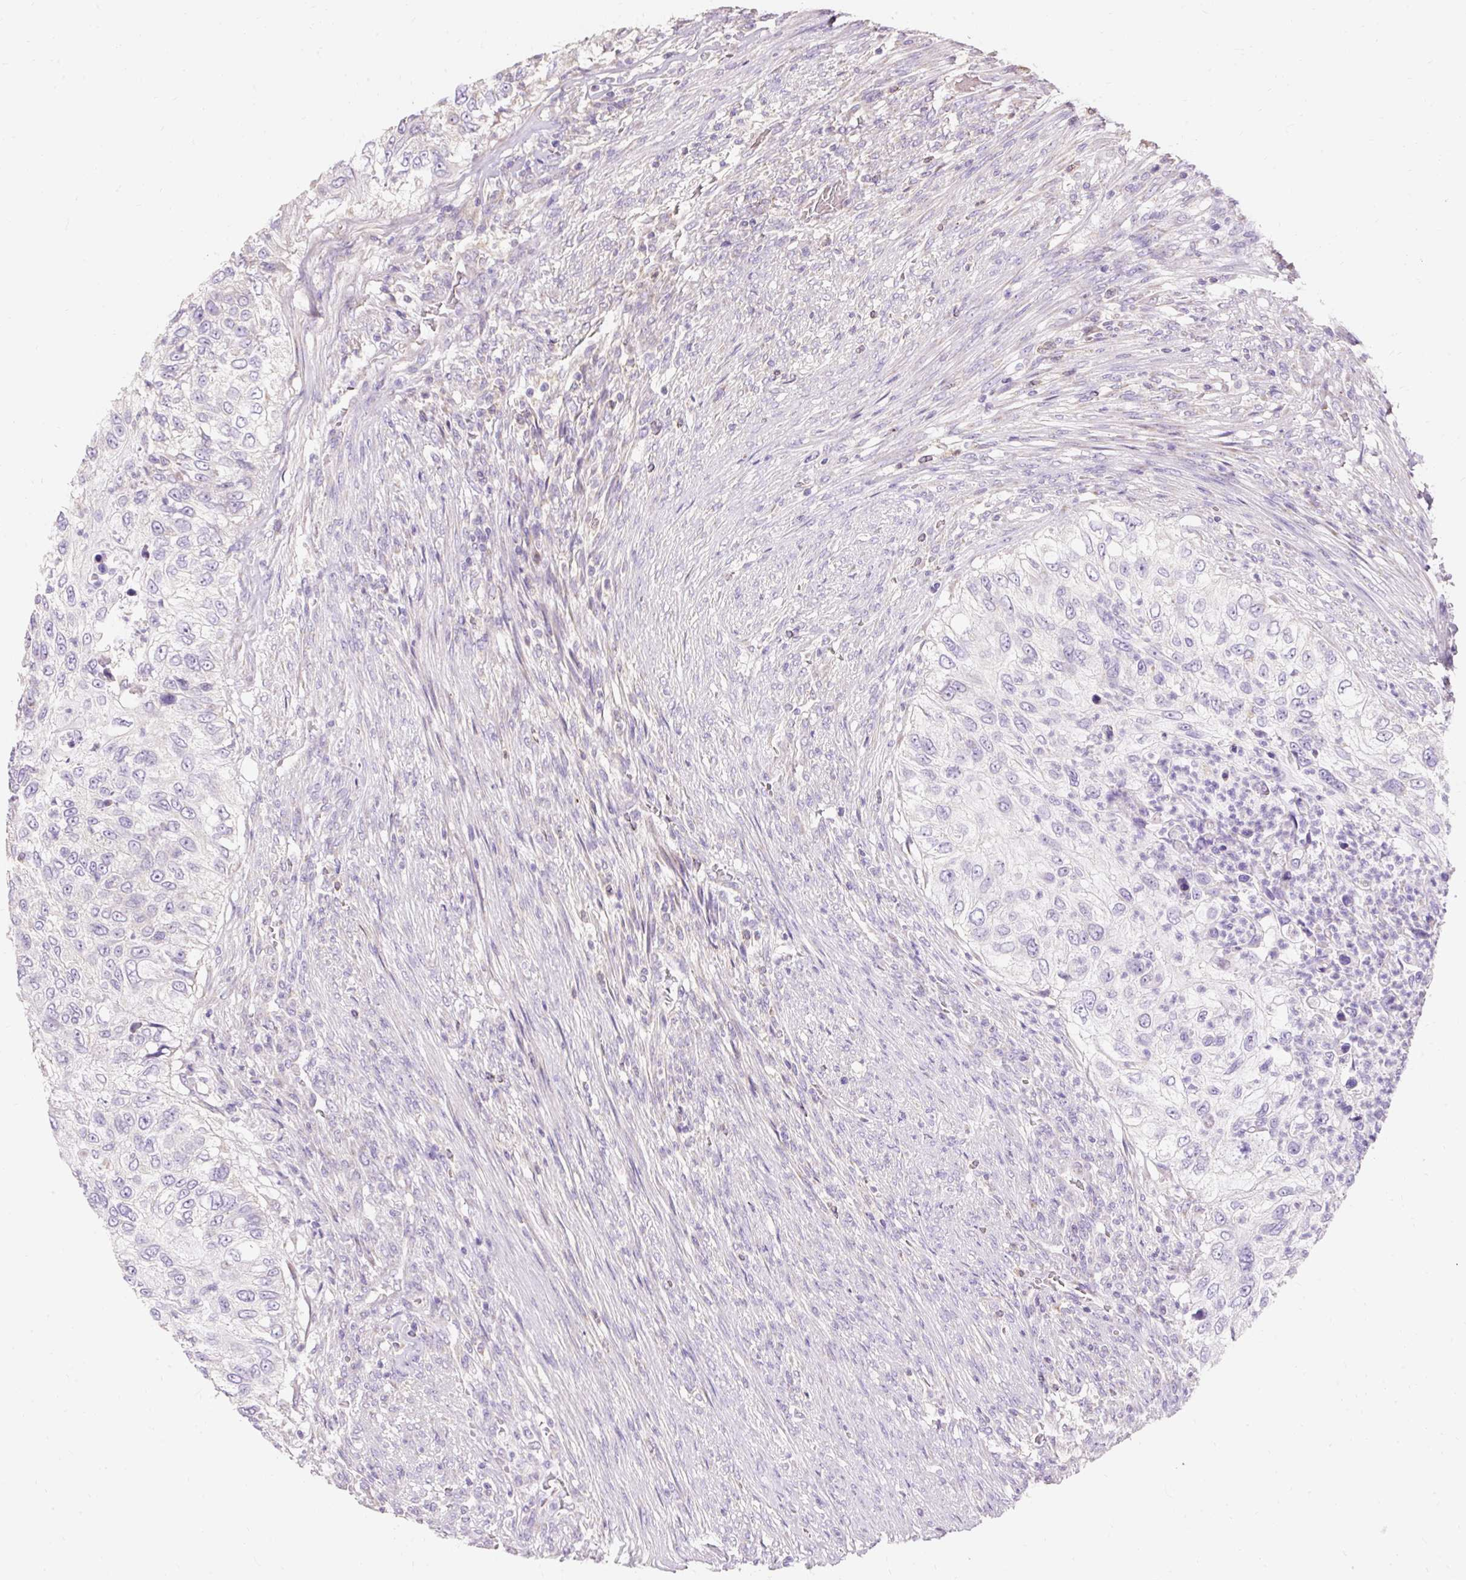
{"staining": {"intensity": "negative", "quantity": "none", "location": "none"}, "tissue": "urothelial cancer", "cell_type": "Tumor cells", "image_type": "cancer", "snomed": [{"axis": "morphology", "description": "Urothelial carcinoma, High grade"}, {"axis": "topography", "description": "Urinary bladder"}], "caption": "Urothelial cancer was stained to show a protein in brown. There is no significant staining in tumor cells.", "gene": "PMAIP1", "patient": {"sex": "female", "age": 60}}